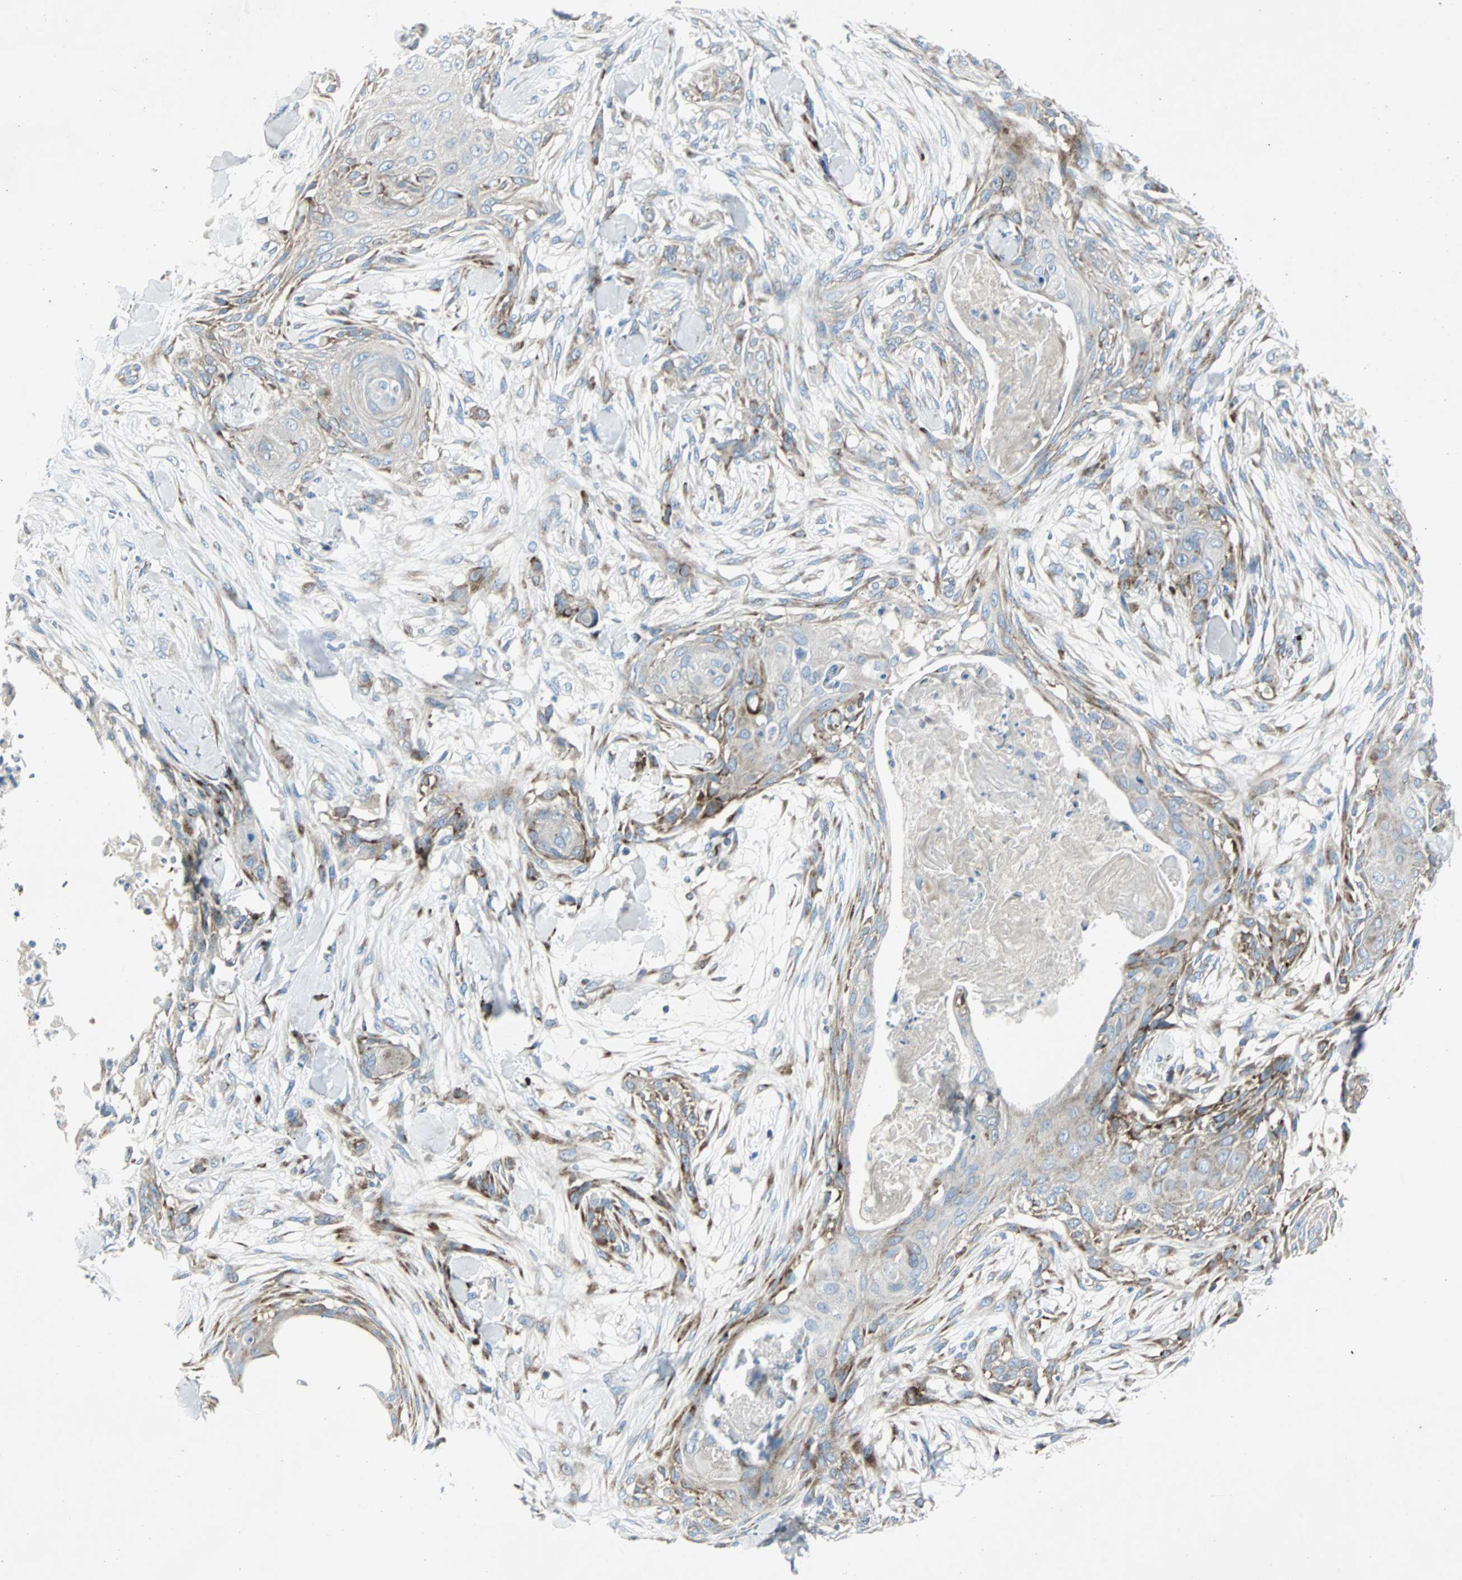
{"staining": {"intensity": "weak", "quantity": "25%-75%", "location": "cytoplasmic/membranous"}, "tissue": "skin cancer", "cell_type": "Tumor cells", "image_type": "cancer", "snomed": [{"axis": "morphology", "description": "Squamous cell carcinoma, NOS"}, {"axis": "topography", "description": "Skin"}], "caption": "The photomicrograph displays immunohistochemical staining of skin cancer (squamous cell carcinoma). There is weak cytoplasmic/membranous expression is present in about 25%-75% of tumor cells.", "gene": "BBC3", "patient": {"sex": "female", "age": 59}}